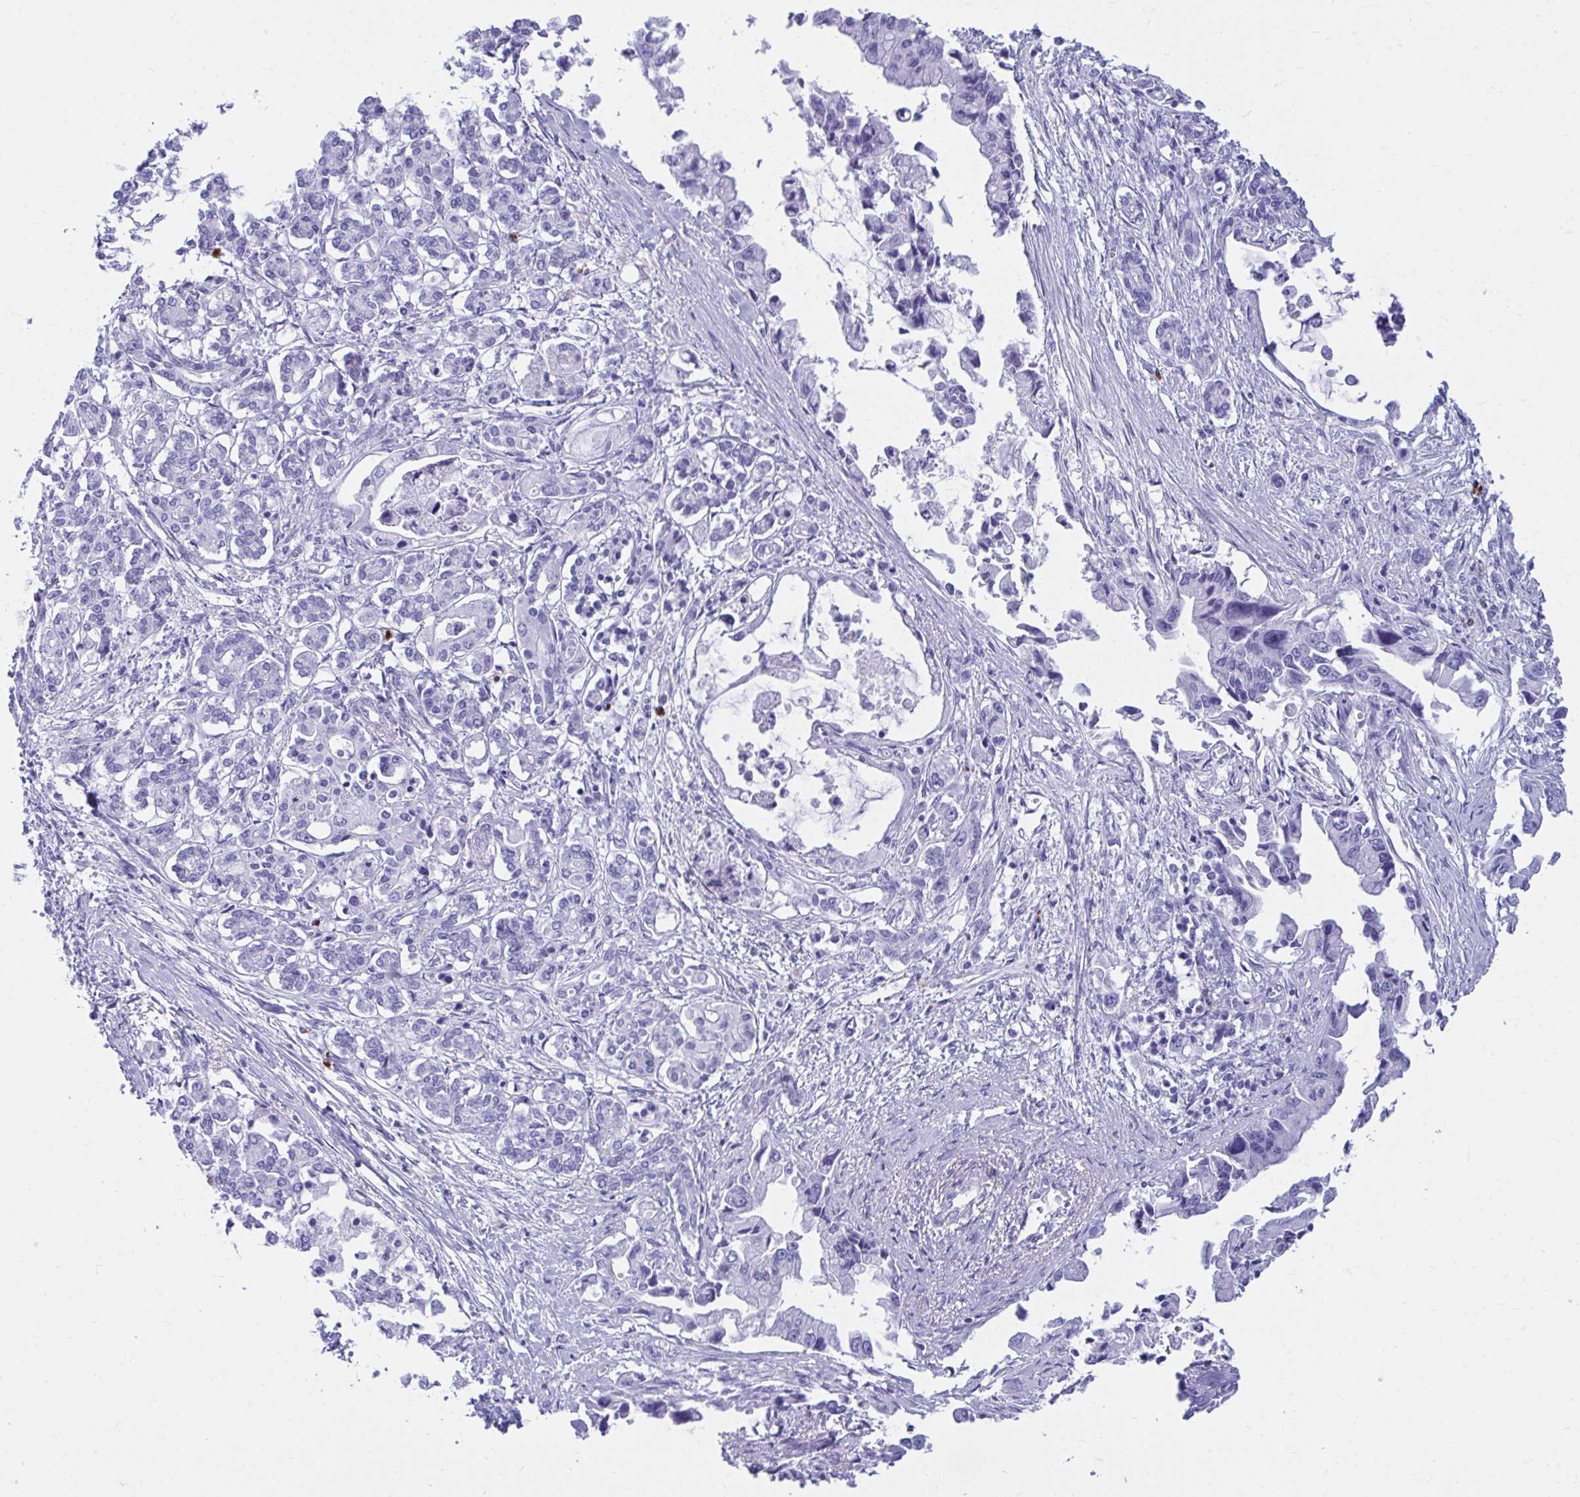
{"staining": {"intensity": "negative", "quantity": "none", "location": "none"}, "tissue": "pancreatic cancer", "cell_type": "Tumor cells", "image_type": "cancer", "snomed": [{"axis": "morphology", "description": "Adenocarcinoma, NOS"}, {"axis": "topography", "description": "Pancreas"}], "caption": "The micrograph displays no significant positivity in tumor cells of adenocarcinoma (pancreatic).", "gene": "SHISA8", "patient": {"sex": "male", "age": 84}}